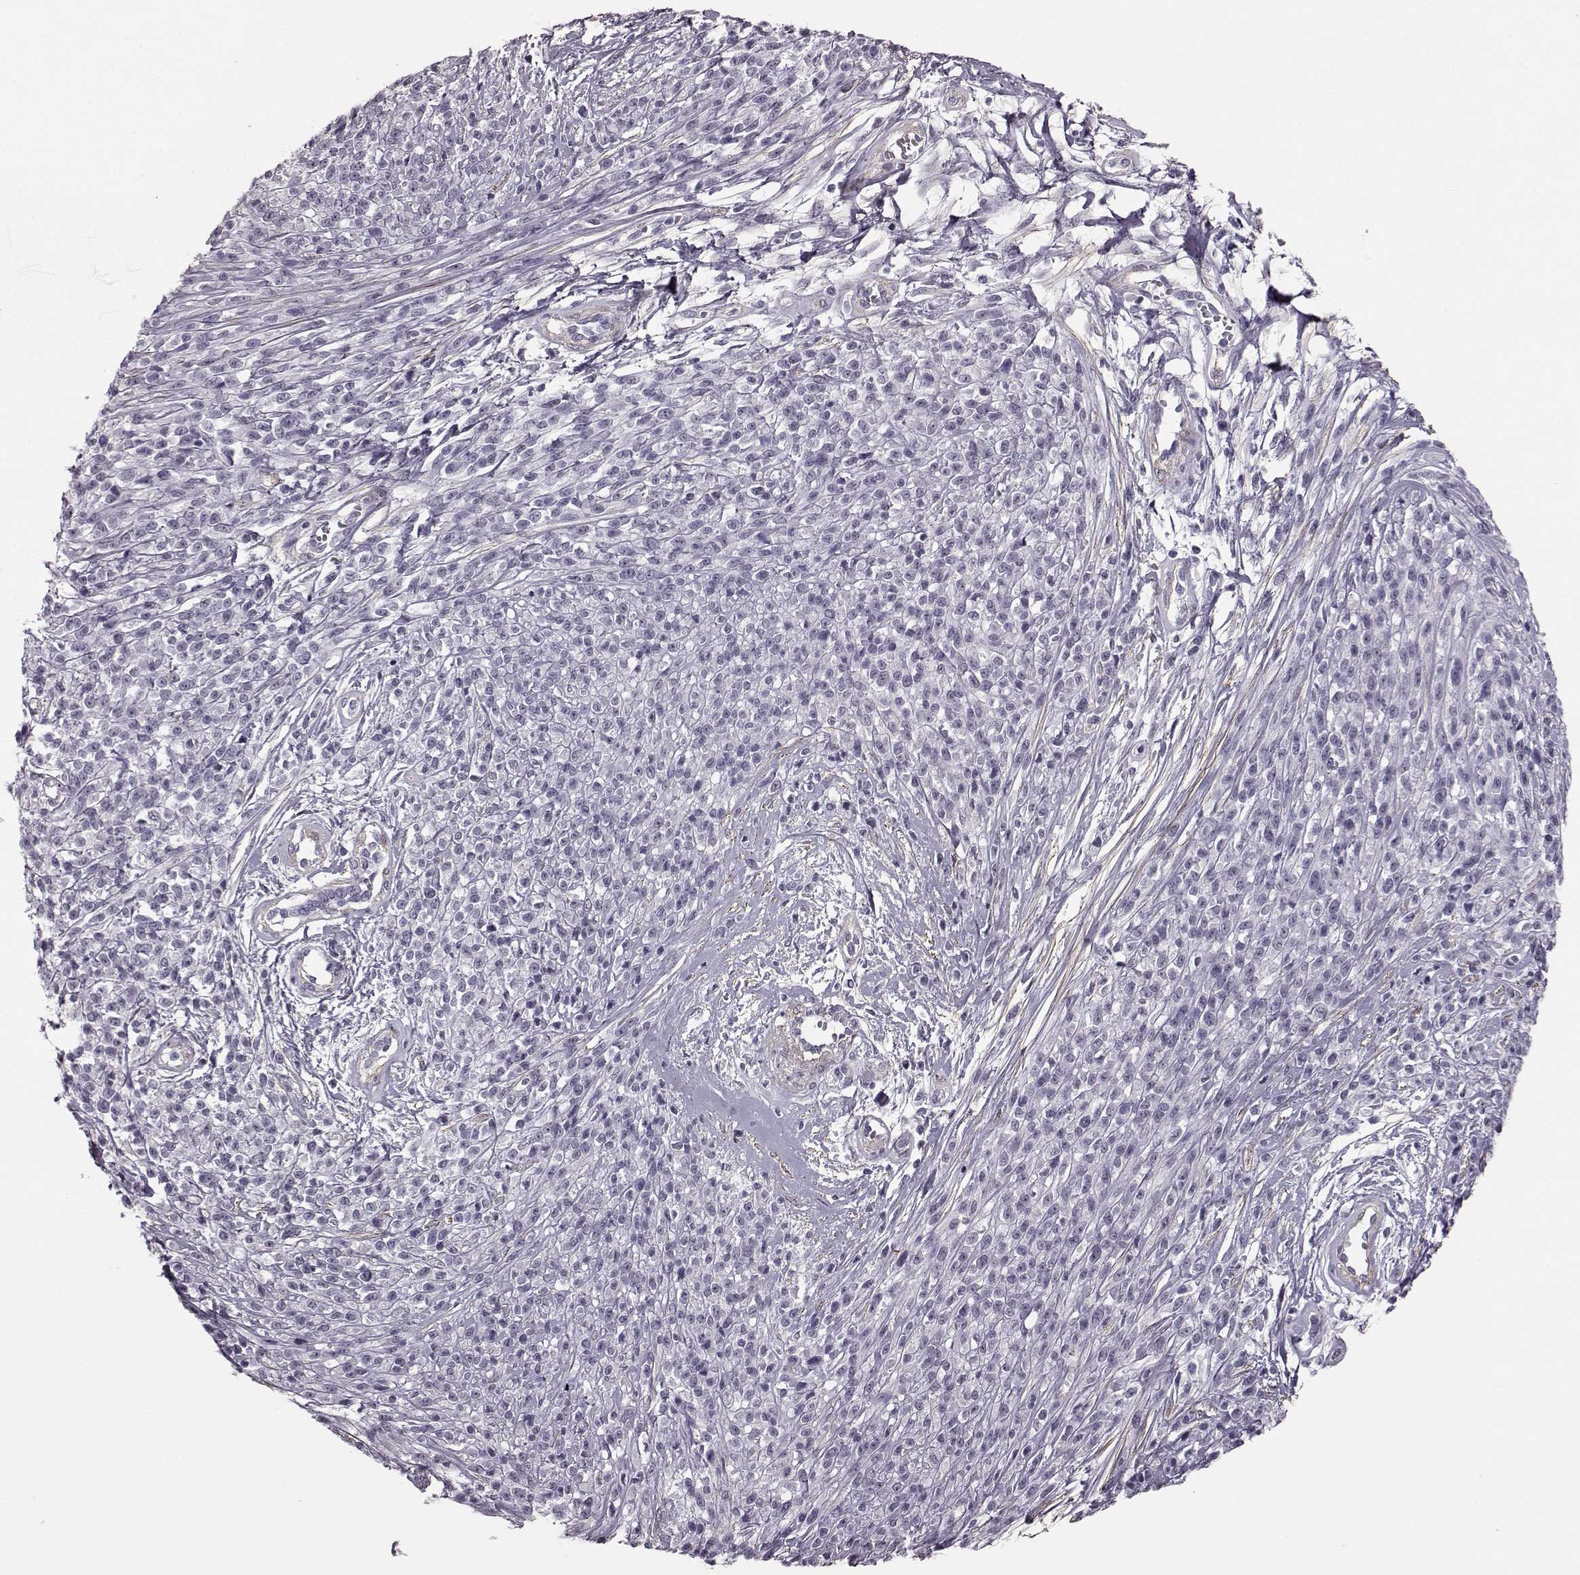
{"staining": {"intensity": "negative", "quantity": "none", "location": "none"}, "tissue": "melanoma", "cell_type": "Tumor cells", "image_type": "cancer", "snomed": [{"axis": "morphology", "description": "Malignant melanoma, NOS"}, {"axis": "topography", "description": "Skin"}, {"axis": "topography", "description": "Skin of trunk"}], "caption": "Immunohistochemical staining of human malignant melanoma reveals no significant positivity in tumor cells. (DAB immunohistochemistry, high magnification).", "gene": "SLCO3A1", "patient": {"sex": "male", "age": 74}}